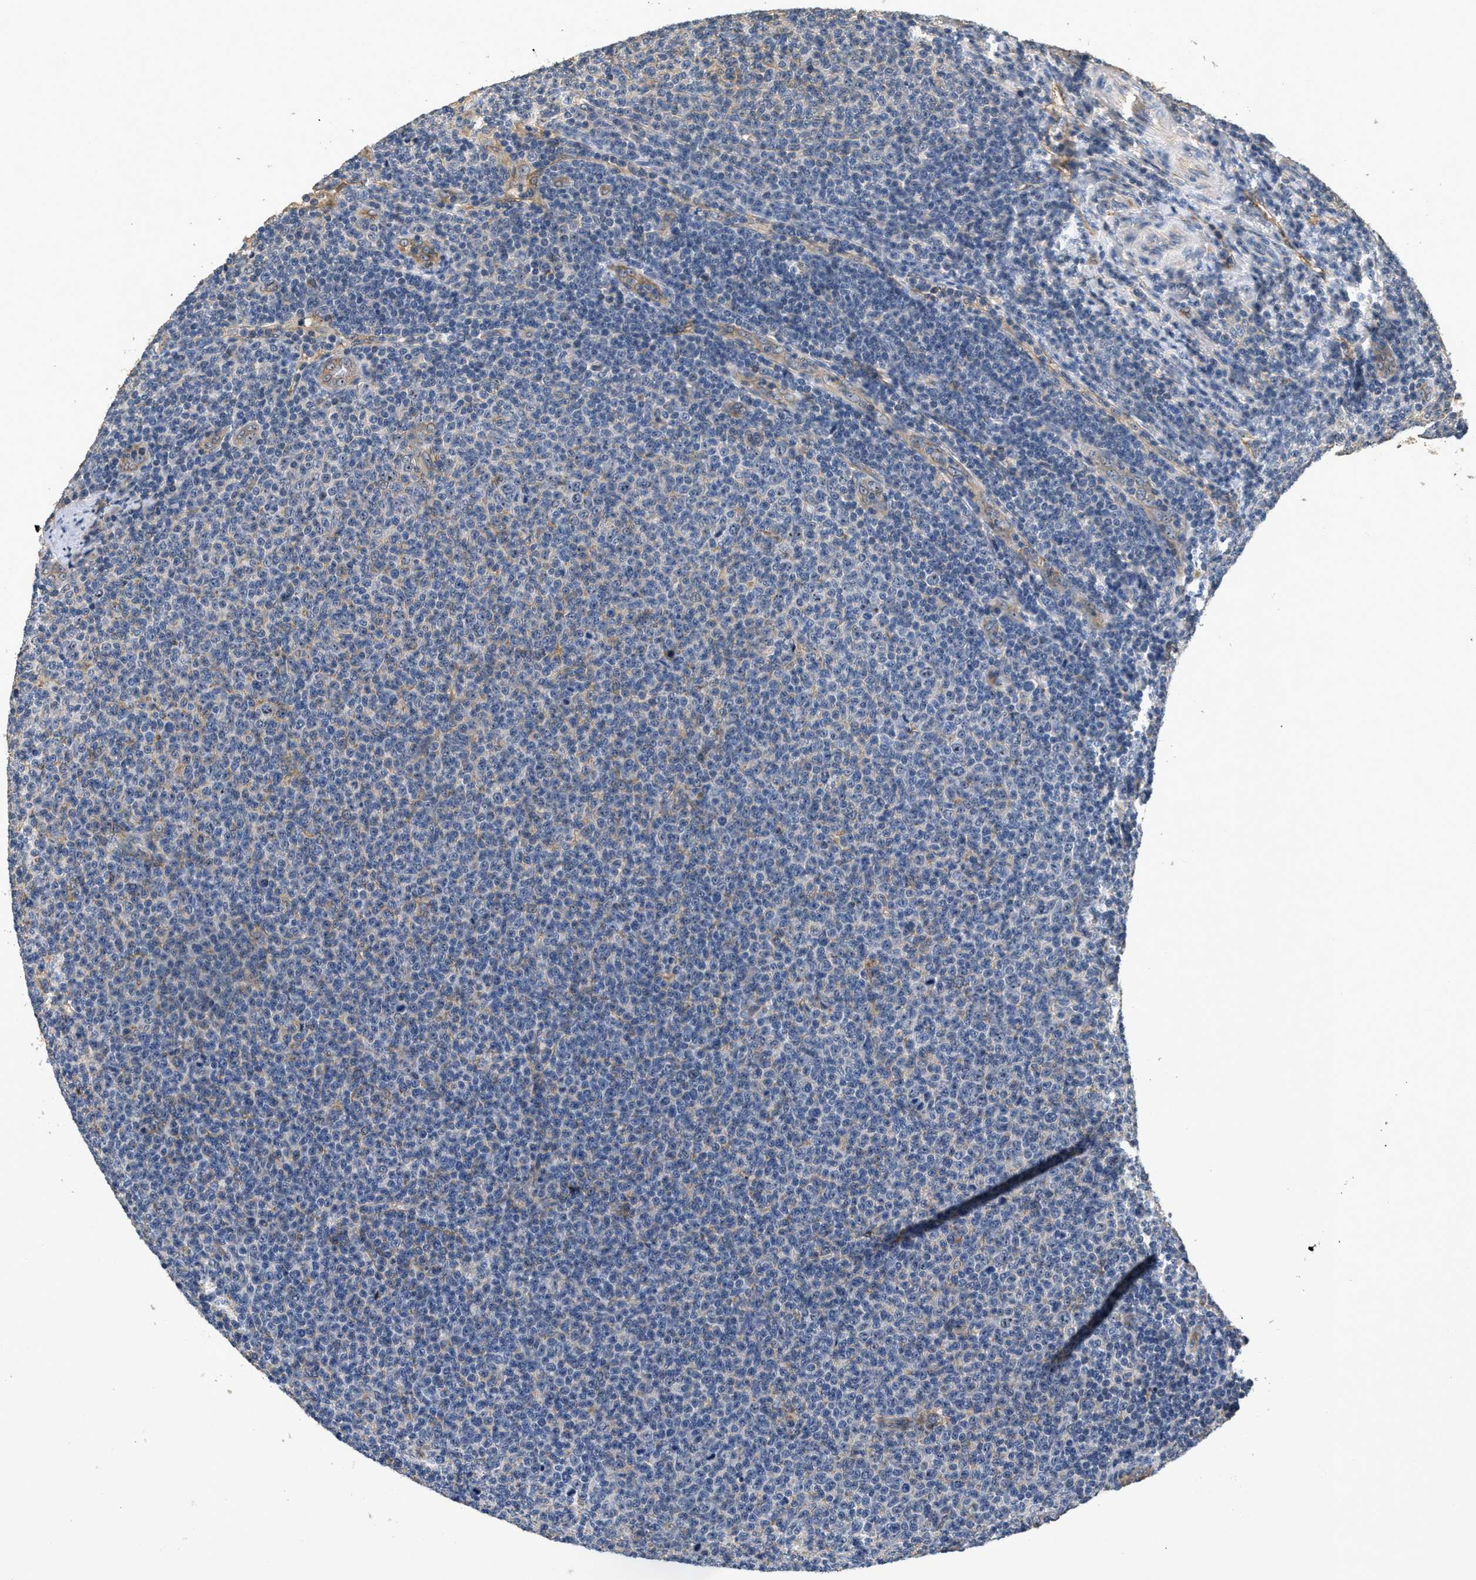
{"staining": {"intensity": "negative", "quantity": "none", "location": "none"}, "tissue": "lymphoma", "cell_type": "Tumor cells", "image_type": "cancer", "snomed": [{"axis": "morphology", "description": "Malignant lymphoma, non-Hodgkin's type, Low grade"}, {"axis": "topography", "description": "Lymph node"}], "caption": "Micrograph shows no significant protein positivity in tumor cells of lymphoma. (DAB IHC visualized using brightfield microscopy, high magnification).", "gene": "OSMR", "patient": {"sex": "male", "age": 66}}